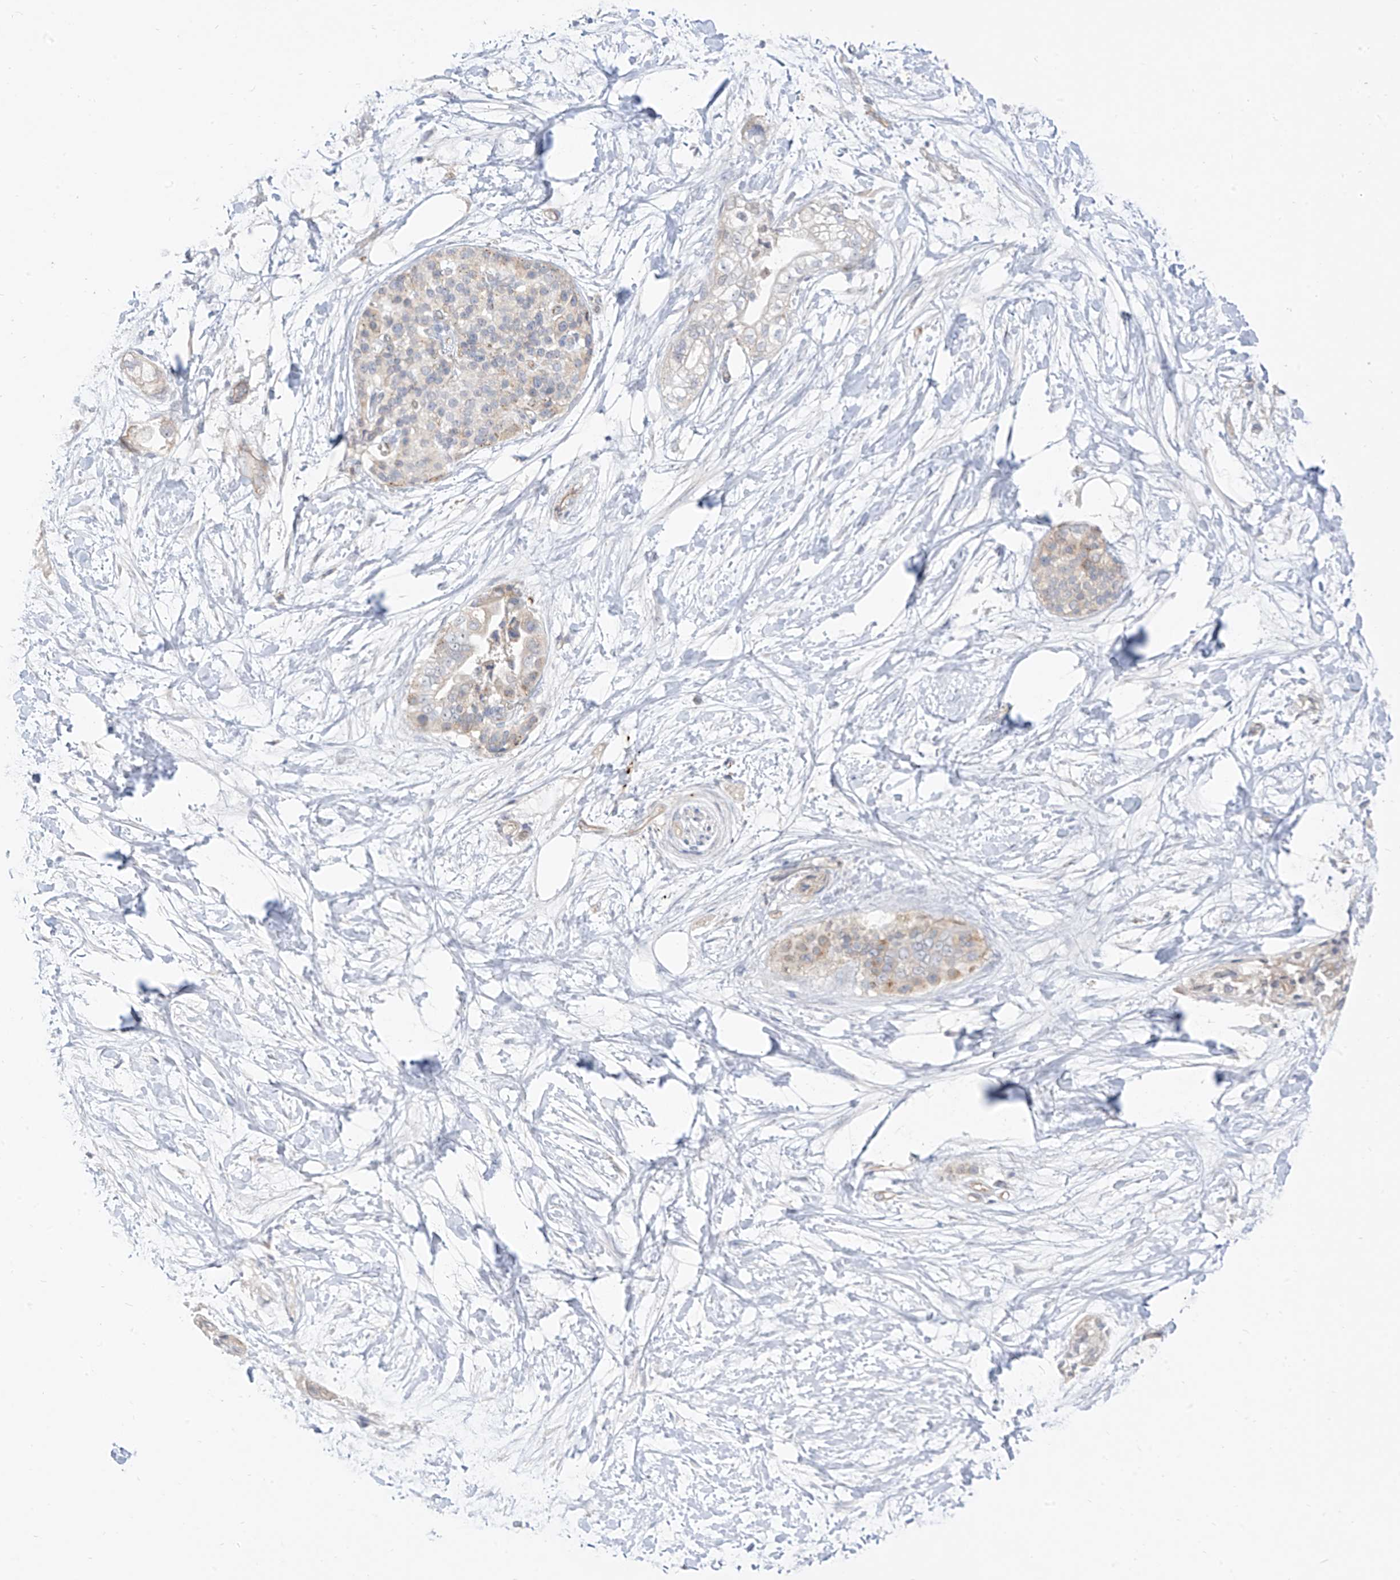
{"staining": {"intensity": "negative", "quantity": "none", "location": "none"}, "tissue": "pancreatic cancer", "cell_type": "Tumor cells", "image_type": "cancer", "snomed": [{"axis": "morphology", "description": "Adenocarcinoma, NOS"}, {"axis": "topography", "description": "Pancreas"}], "caption": "The histopathology image demonstrates no staining of tumor cells in pancreatic cancer (adenocarcinoma). (Stains: DAB immunohistochemistry with hematoxylin counter stain, Microscopy: brightfield microscopy at high magnification).", "gene": "C2orf42", "patient": {"sex": "male", "age": 68}}